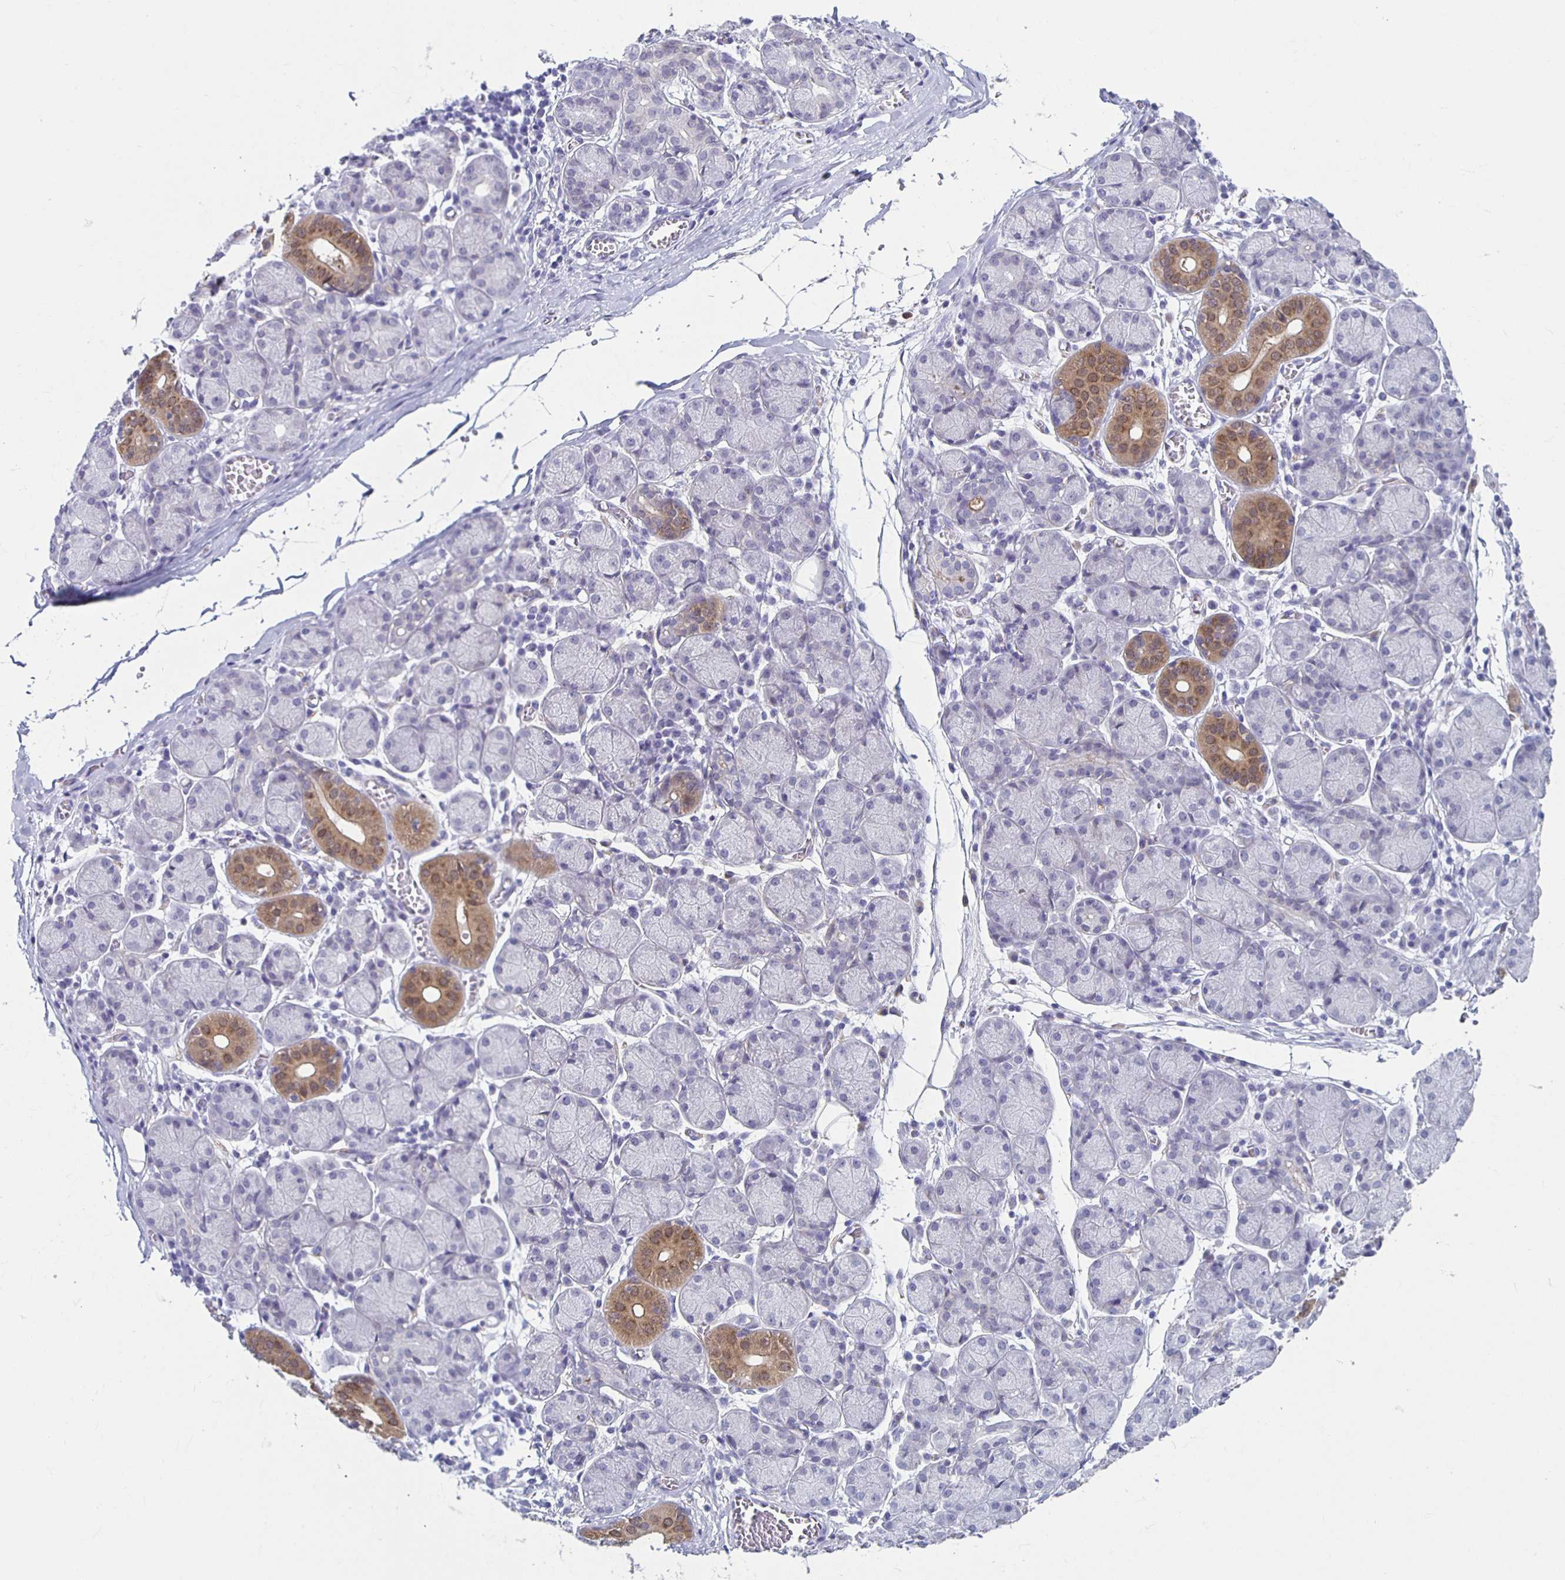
{"staining": {"intensity": "moderate", "quantity": "<25%", "location": "cytoplasmic/membranous,nuclear"}, "tissue": "salivary gland", "cell_type": "Glandular cells", "image_type": "normal", "snomed": [{"axis": "morphology", "description": "Normal tissue, NOS"}, {"axis": "topography", "description": "Salivary gland"}], "caption": "Salivary gland stained for a protein exhibits moderate cytoplasmic/membranous,nuclear positivity in glandular cells.", "gene": "TPPP", "patient": {"sex": "female", "age": 24}}